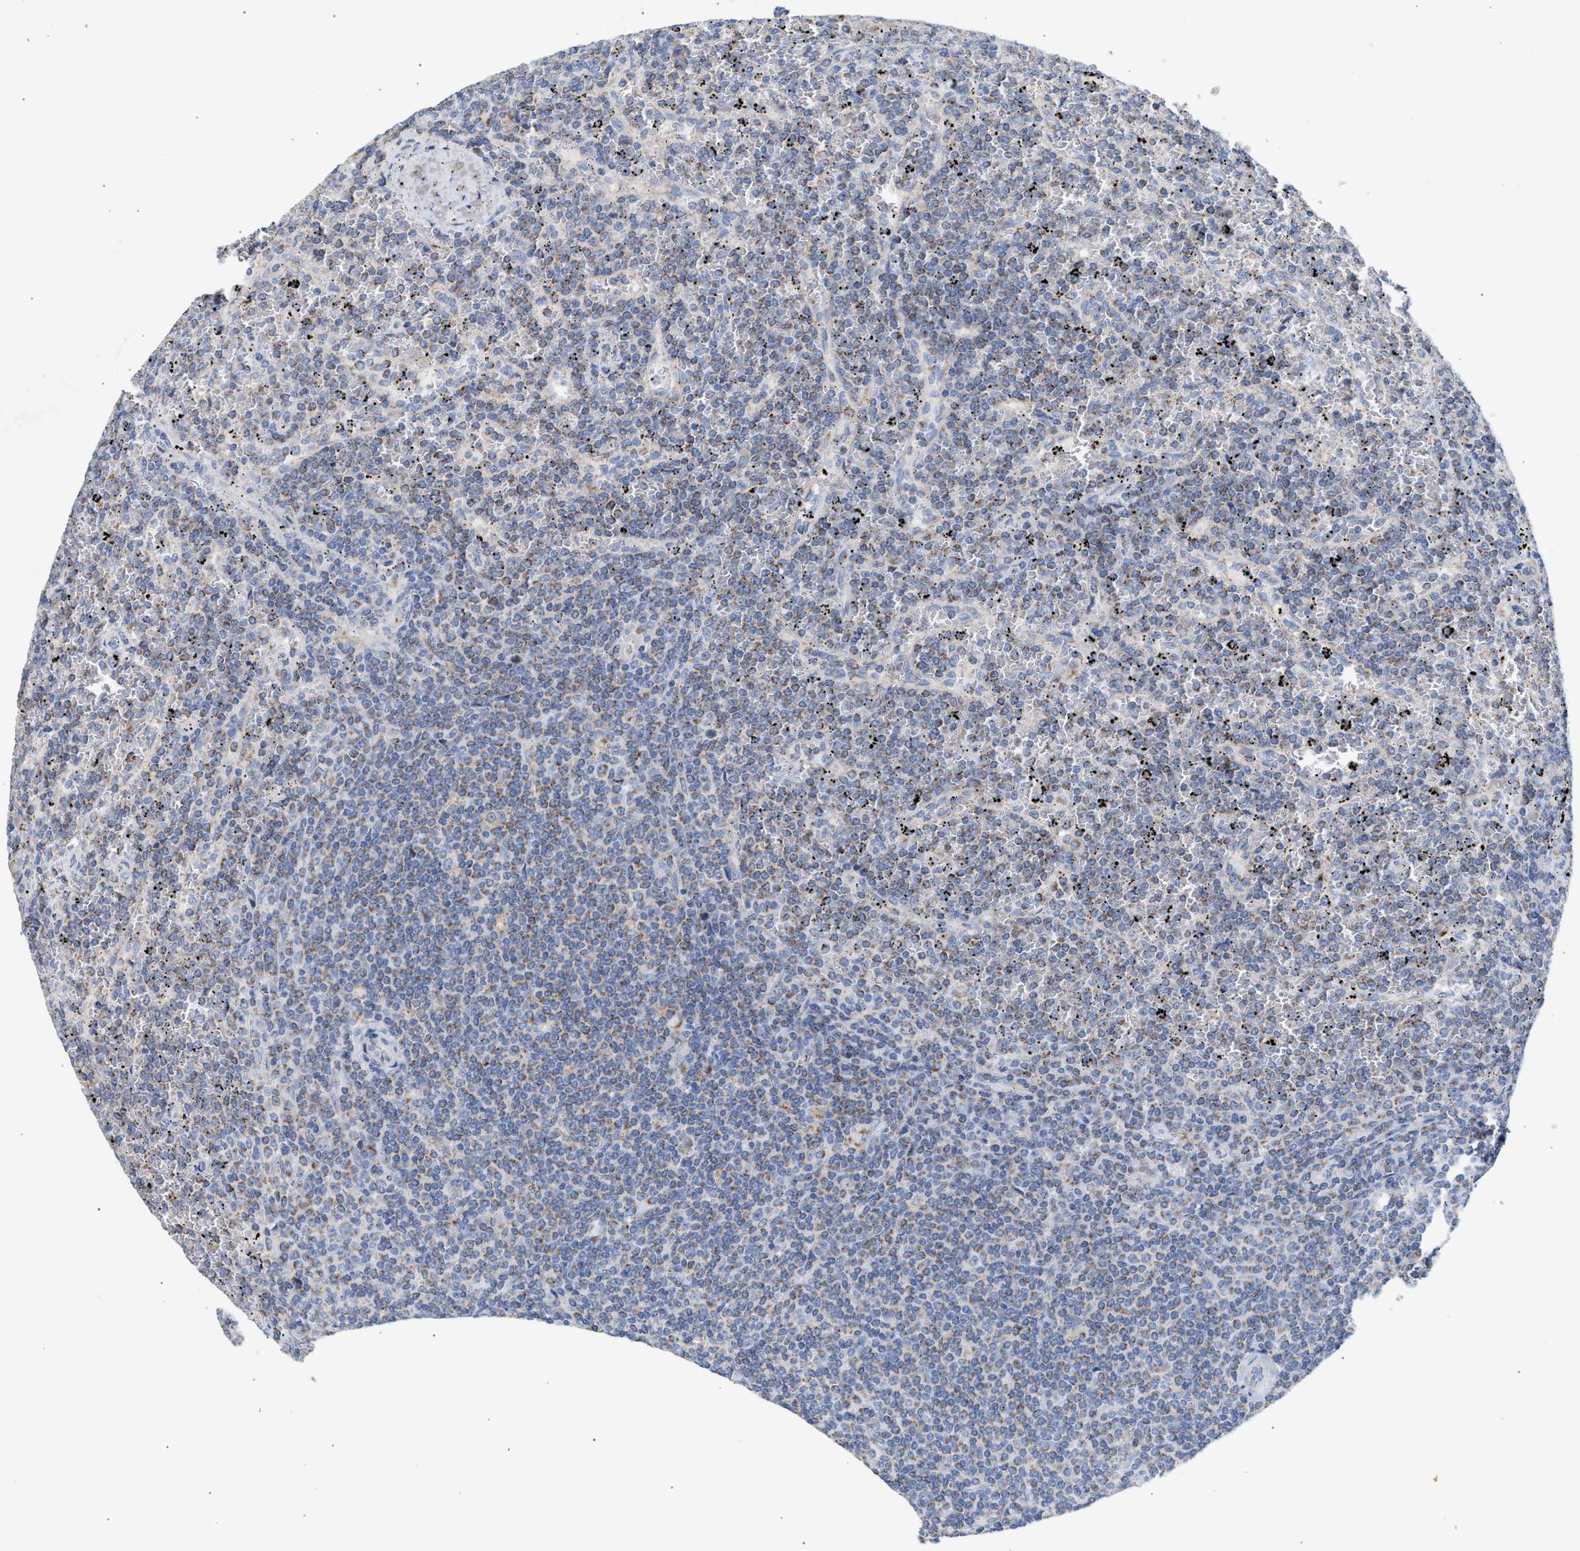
{"staining": {"intensity": "weak", "quantity": "25%-75%", "location": "cytoplasmic/membranous"}, "tissue": "lymphoma", "cell_type": "Tumor cells", "image_type": "cancer", "snomed": [{"axis": "morphology", "description": "Malignant lymphoma, non-Hodgkin's type, Low grade"}, {"axis": "topography", "description": "Spleen"}], "caption": "Tumor cells reveal low levels of weak cytoplasmic/membranous positivity in approximately 25%-75% of cells in human lymphoma.", "gene": "ACOT13", "patient": {"sex": "female", "age": 19}}